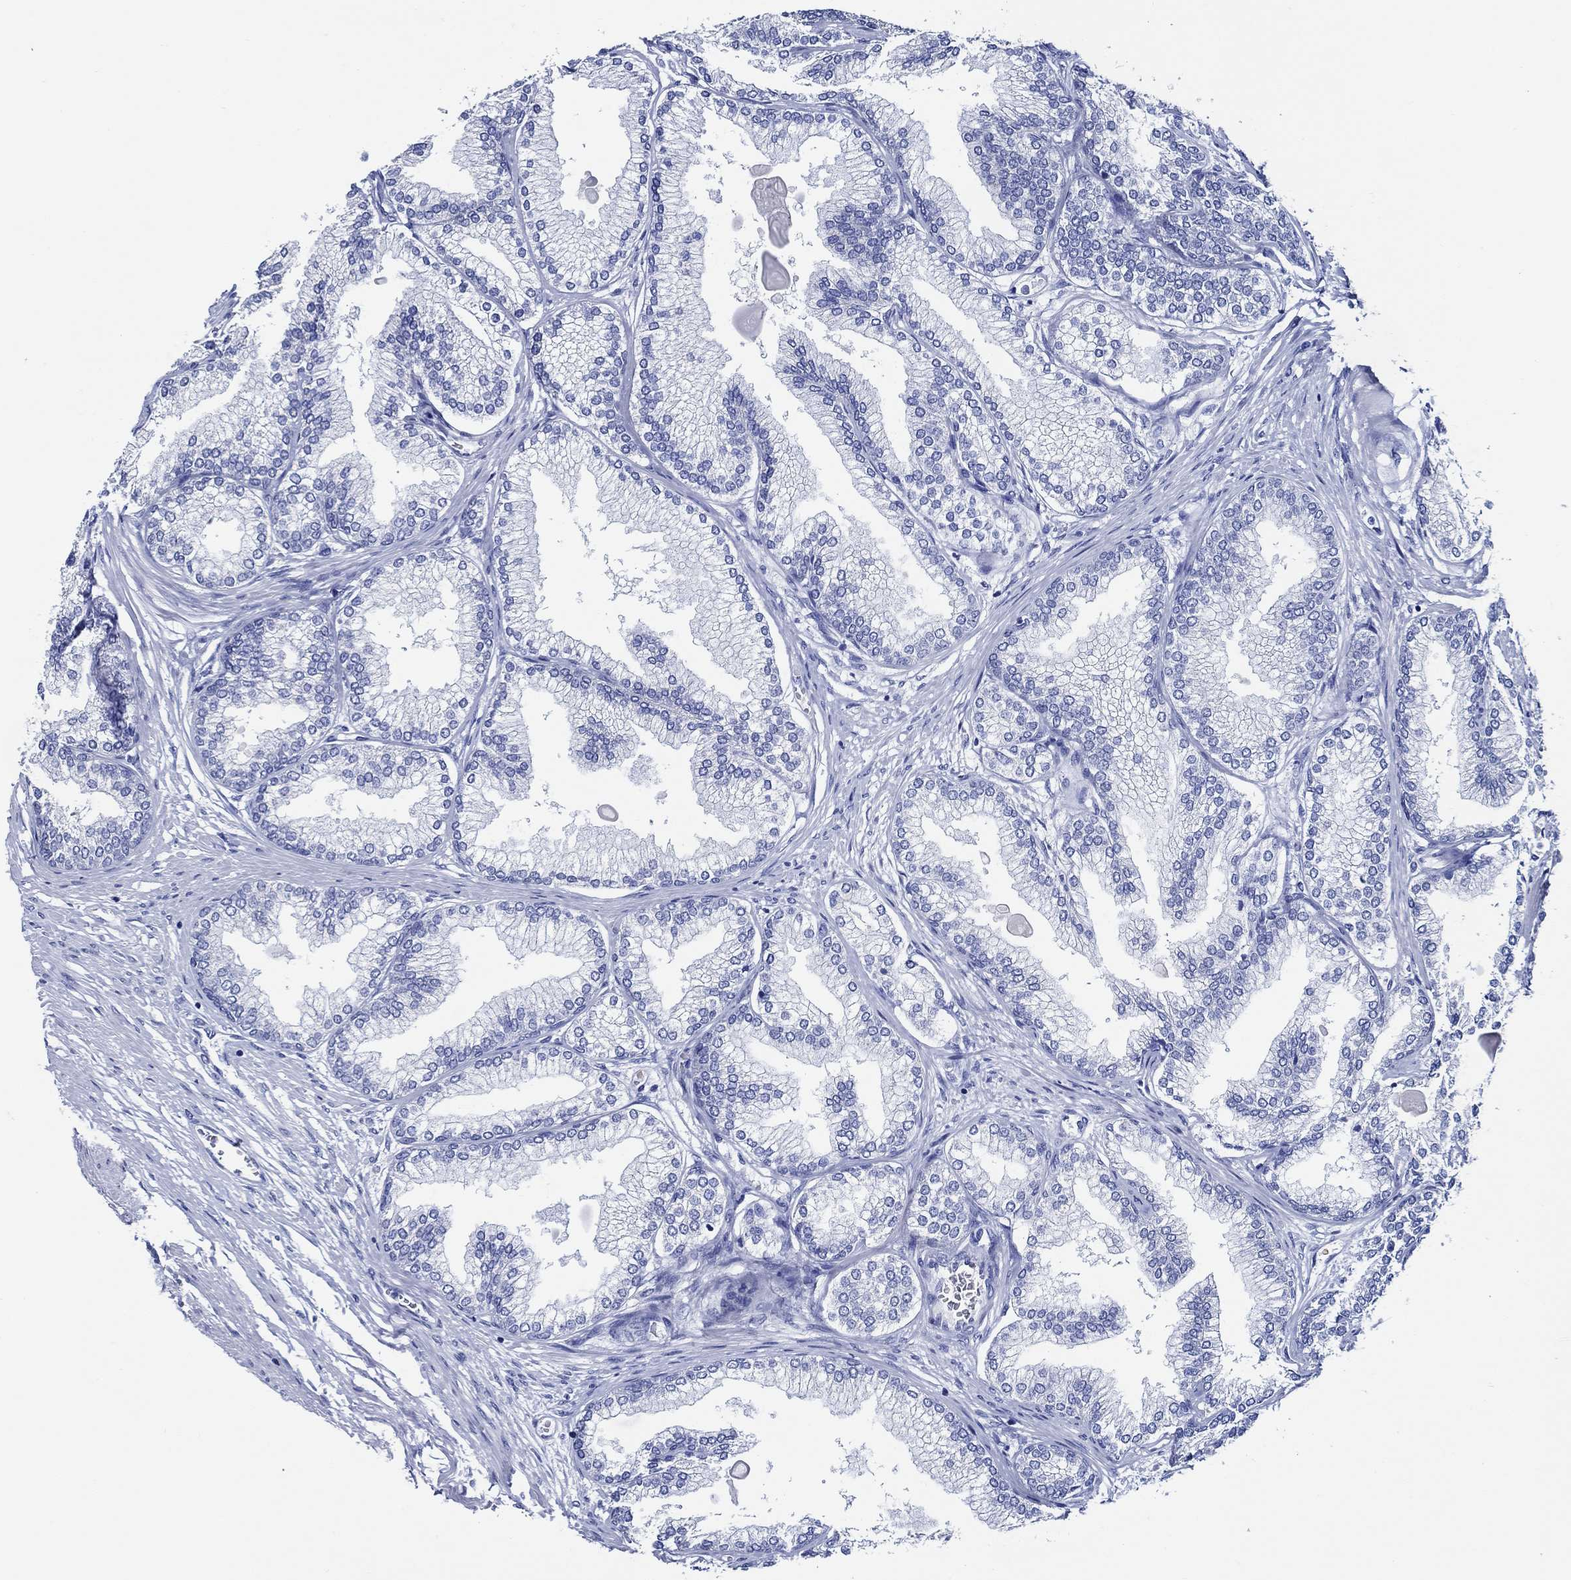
{"staining": {"intensity": "negative", "quantity": "none", "location": "none"}, "tissue": "prostate", "cell_type": "Glandular cells", "image_type": "normal", "snomed": [{"axis": "morphology", "description": "Normal tissue, NOS"}, {"axis": "topography", "description": "Prostate"}], "caption": "This is an immunohistochemistry (IHC) histopathology image of unremarkable human prostate. There is no expression in glandular cells.", "gene": "SKOR1", "patient": {"sex": "male", "age": 72}}